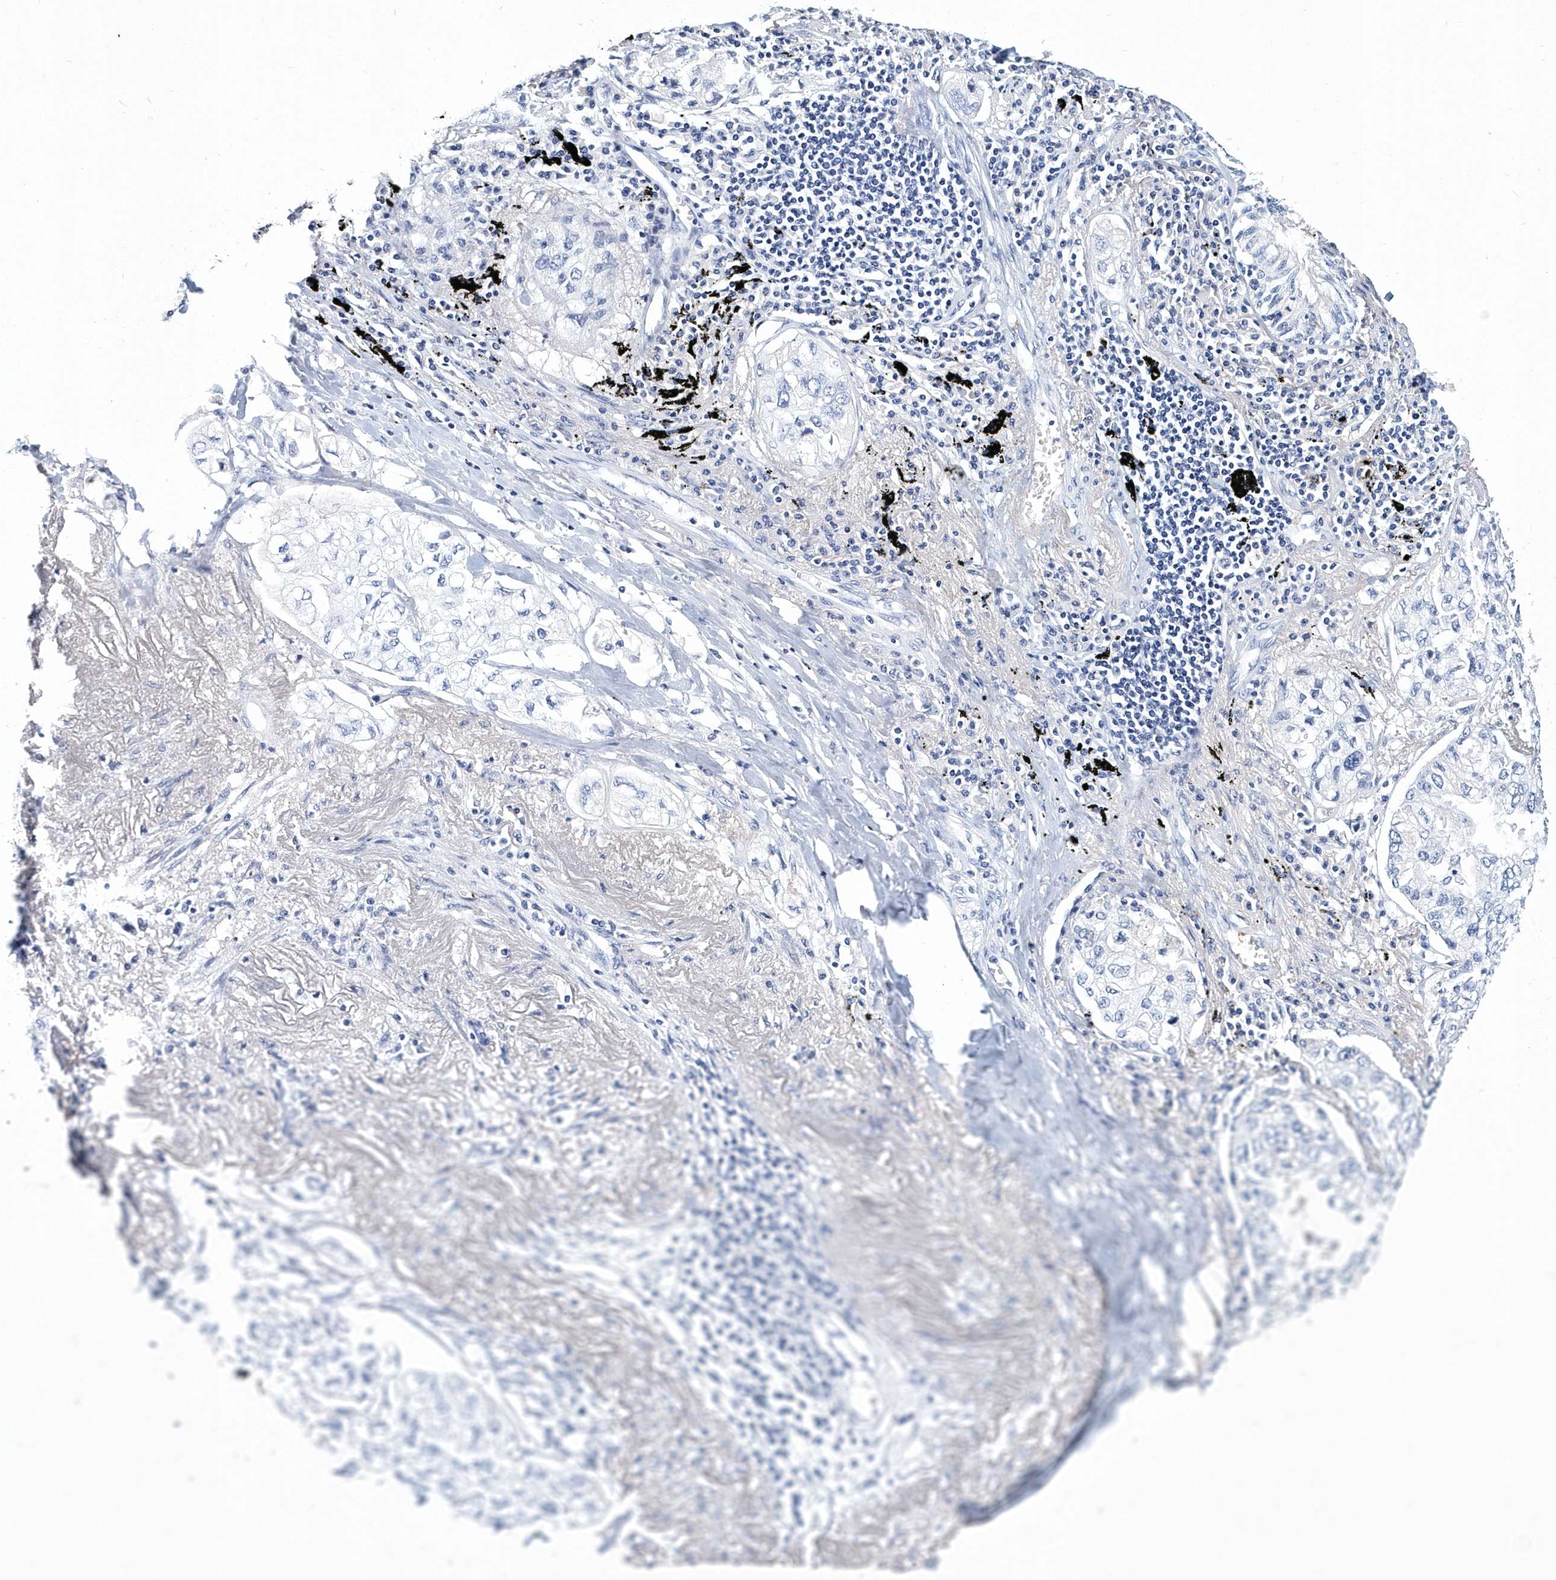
{"staining": {"intensity": "negative", "quantity": "none", "location": "none"}, "tissue": "lung cancer", "cell_type": "Tumor cells", "image_type": "cancer", "snomed": [{"axis": "morphology", "description": "Adenocarcinoma, NOS"}, {"axis": "topography", "description": "Lung"}], "caption": "Immunohistochemistry (IHC) of lung adenocarcinoma demonstrates no positivity in tumor cells.", "gene": "ITGA2B", "patient": {"sex": "male", "age": 65}}